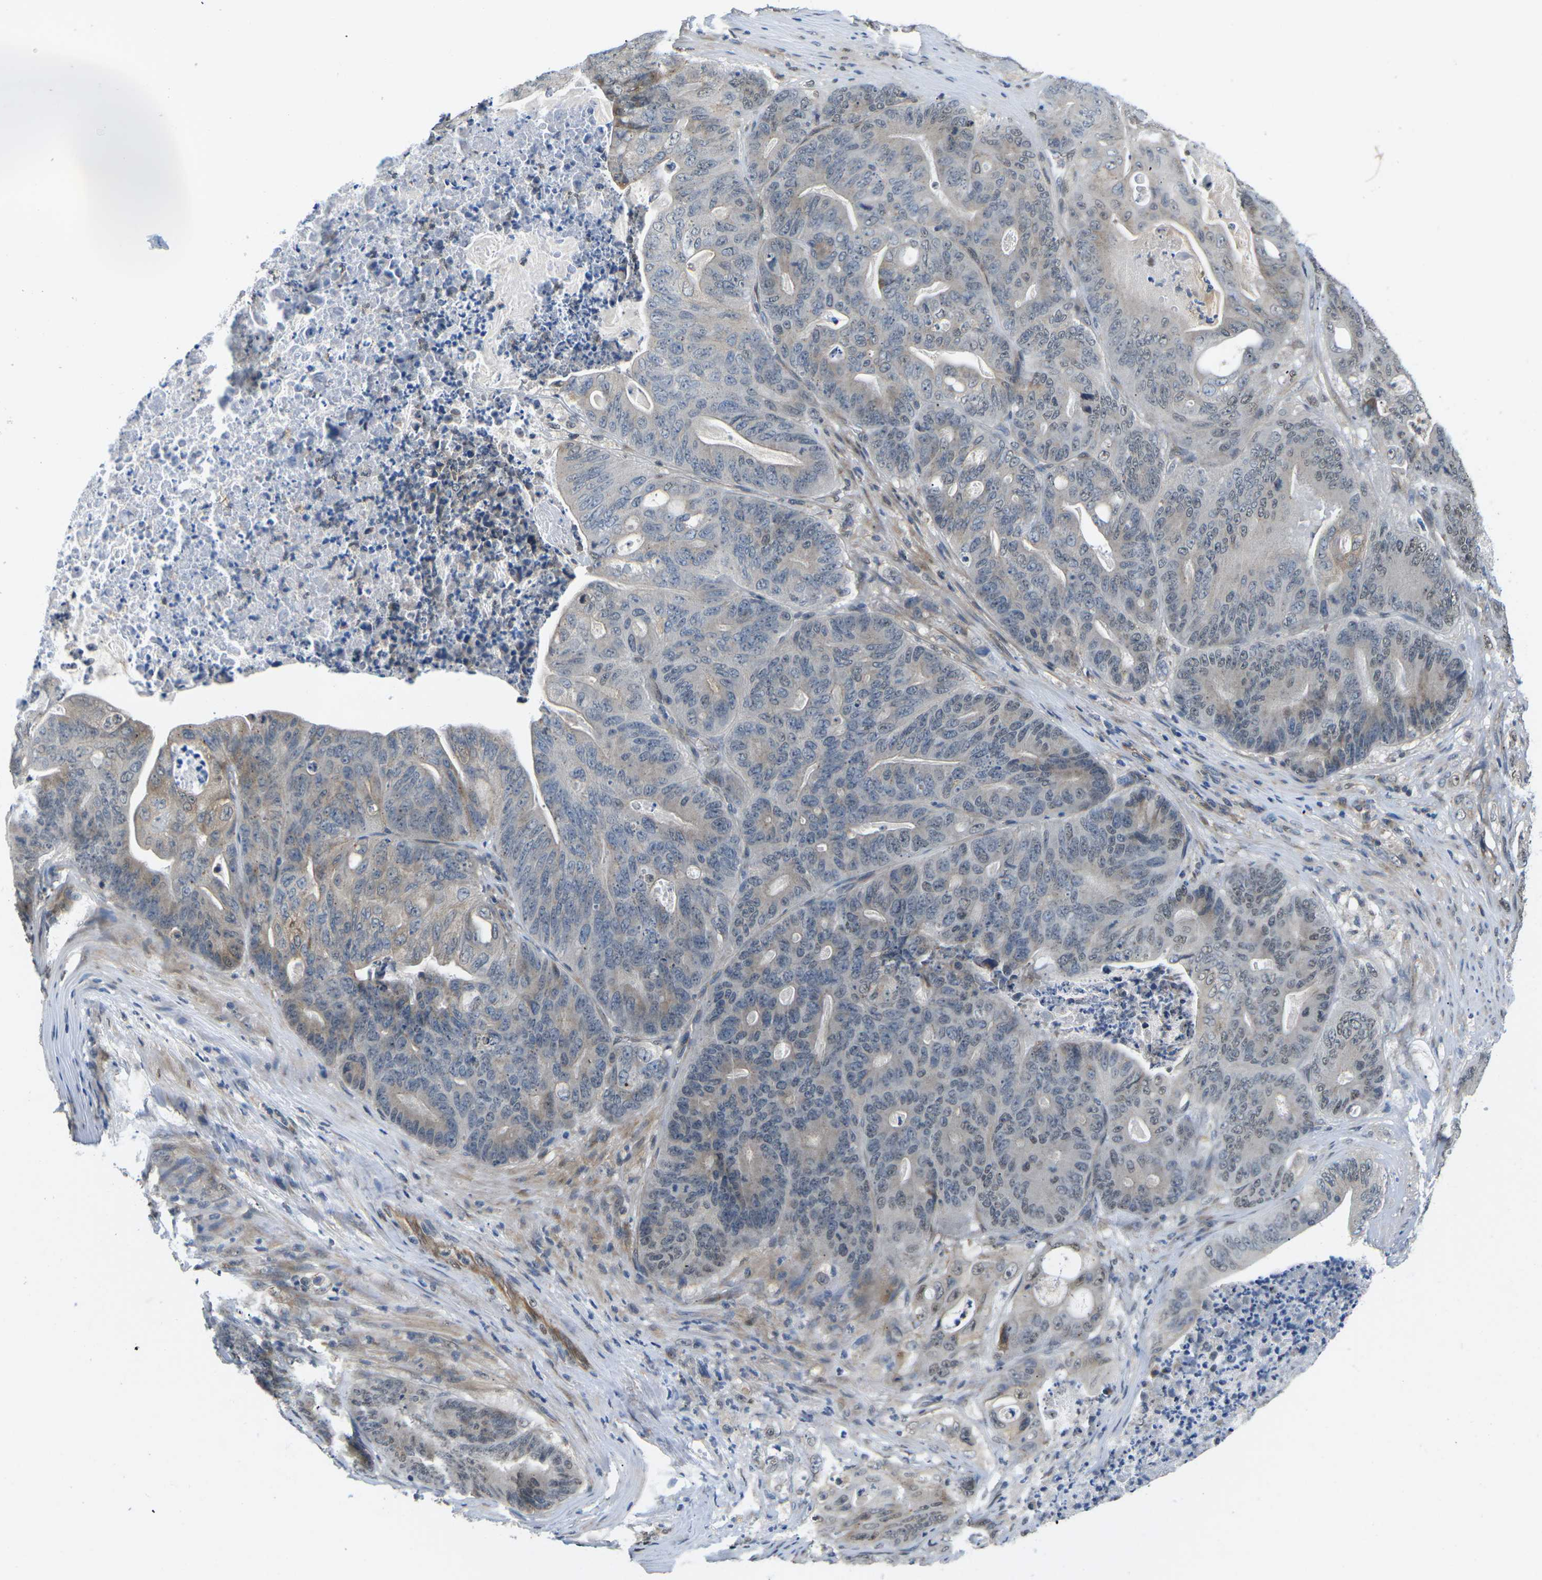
{"staining": {"intensity": "weak", "quantity": "25%-75%", "location": "cytoplasmic/membranous,nuclear"}, "tissue": "stomach cancer", "cell_type": "Tumor cells", "image_type": "cancer", "snomed": [{"axis": "morphology", "description": "Adenocarcinoma, NOS"}, {"axis": "topography", "description": "Stomach"}], "caption": "Adenocarcinoma (stomach) was stained to show a protein in brown. There is low levels of weak cytoplasmic/membranous and nuclear staining in approximately 25%-75% of tumor cells.", "gene": "ERBB4", "patient": {"sex": "female", "age": 73}}